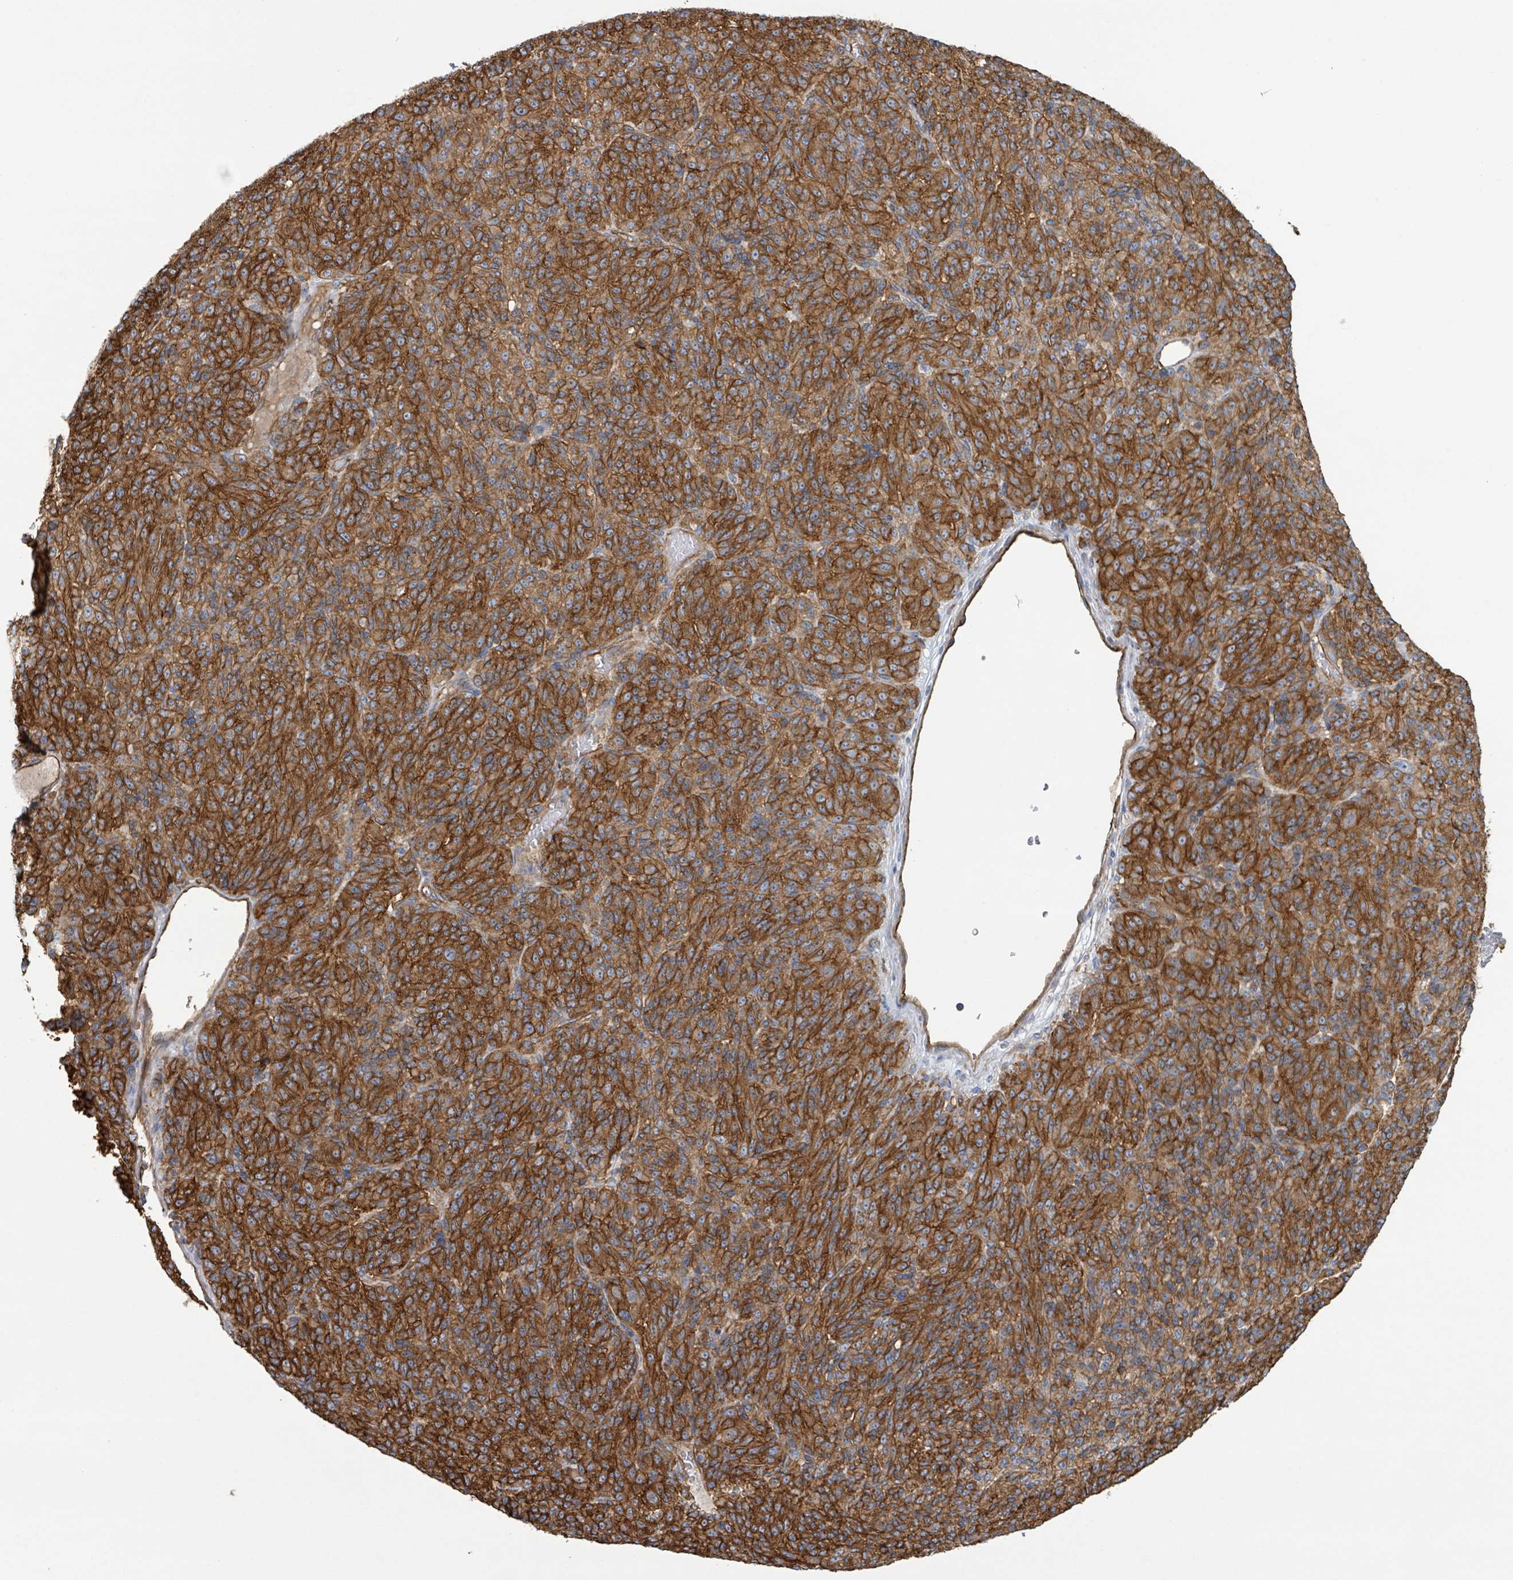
{"staining": {"intensity": "strong", "quantity": ">75%", "location": "cytoplasmic/membranous"}, "tissue": "melanoma", "cell_type": "Tumor cells", "image_type": "cancer", "snomed": [{"axis": "morphology", "description": "Malignant melanoma, Metastatic site"}, {"axis": "topography", "description": "Brain"}], "caption": "Melanoma tissue shows strong cytoplasmic/membranous positivity in approximately >75% of tumor cells", "gene": "LDOC1", "patient": {"sex": "female", "age": 56}}